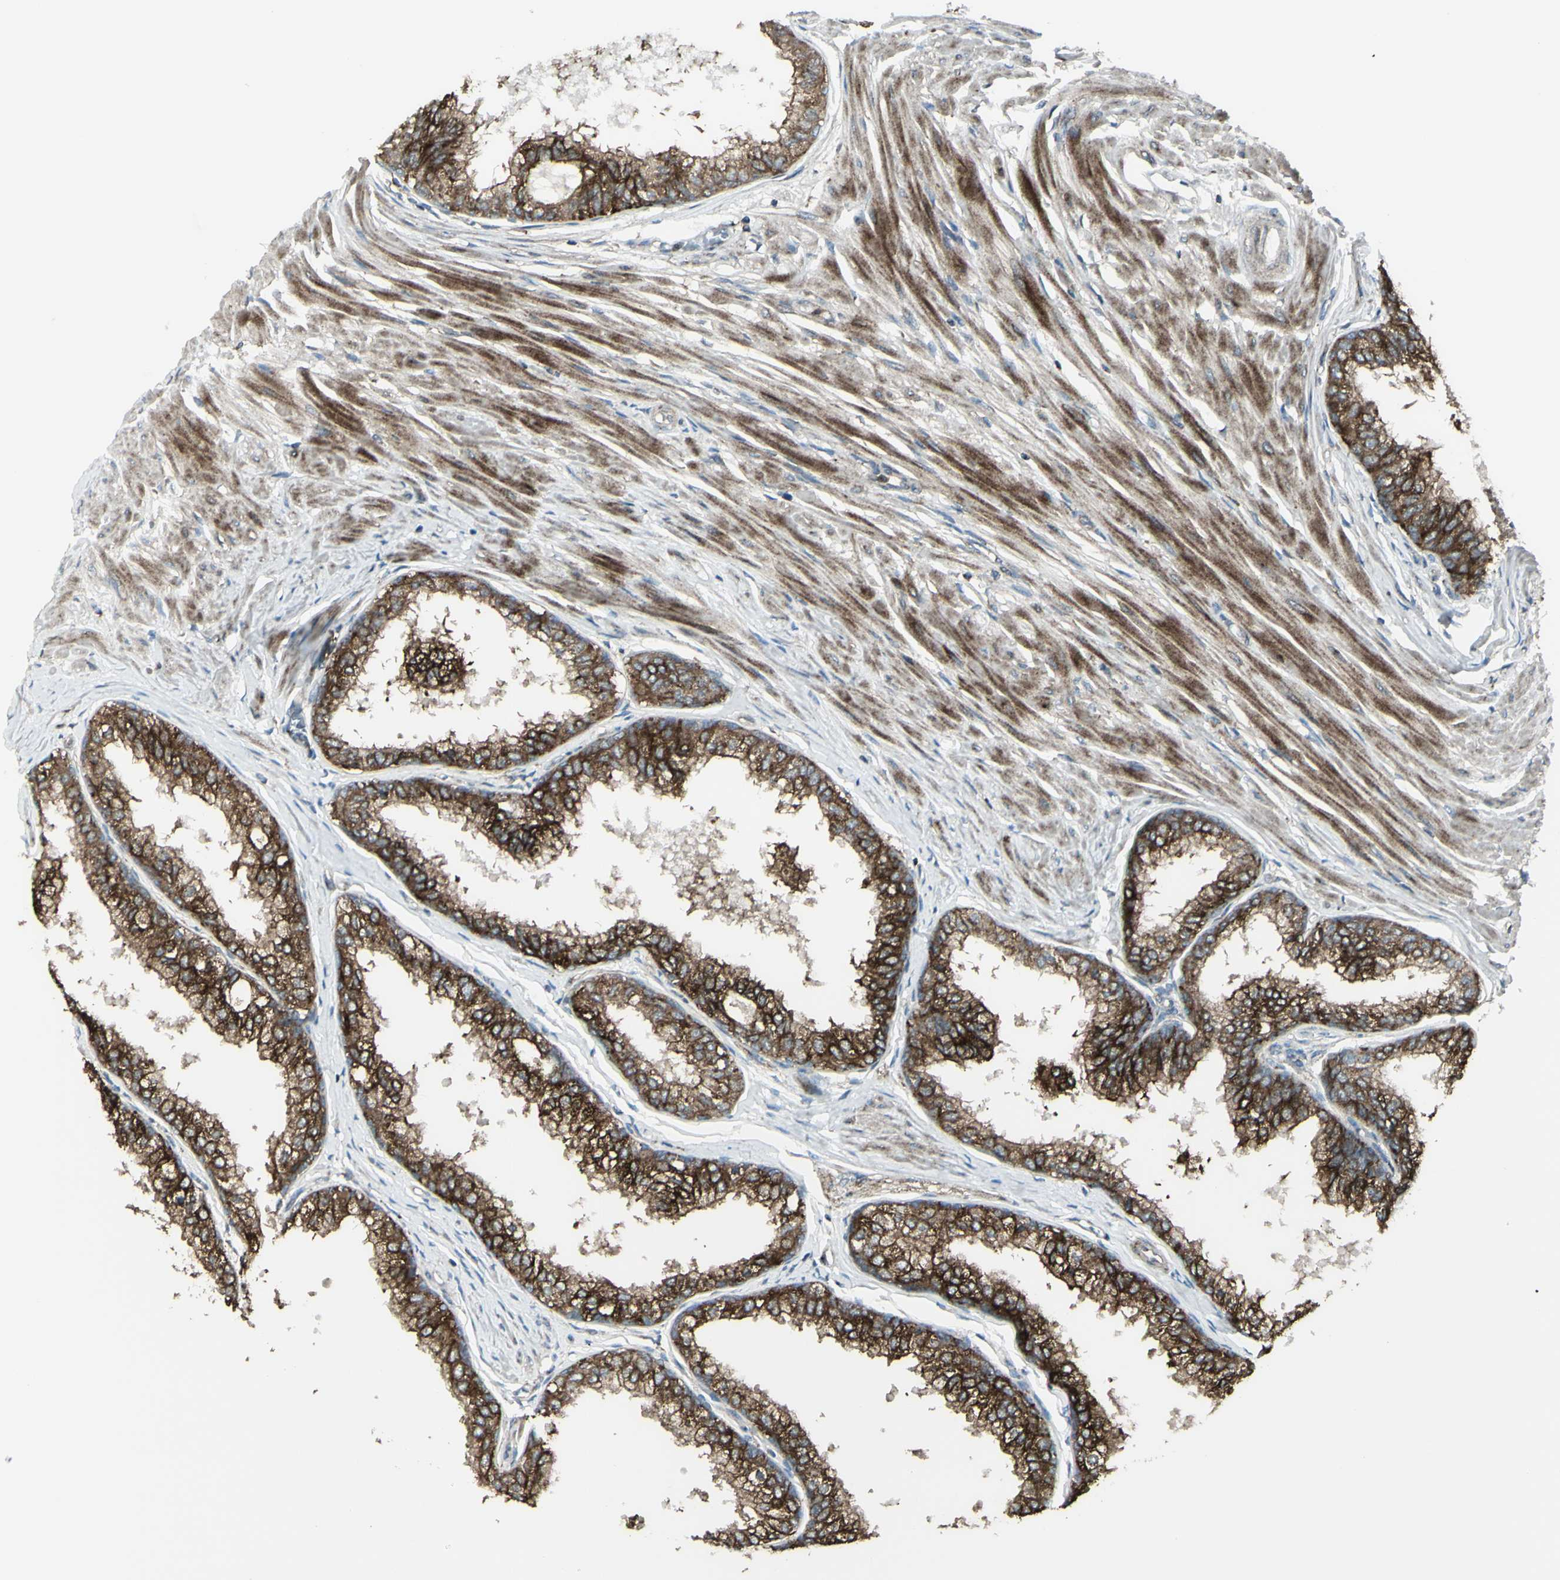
{"staining": {"intensity": "strong", "quantity": ">75%", "location": "cytoplasmic/membranous"}, "tissue": "prostate", "cell_type": "Glandular cells", "image_type": "normal", "snomed": [{"axis": "morphology", "description": "Normal tissue, NOS"}, {"axis": "topography", "description": "Prostate"}, {"axis": "topography", "description": "Seminal veicle"}], "caption": "A high-resolution photomicrograph shows IHC staining of unremarkable prostate, which exhibits strong cytoplasmic/membranous positivity in about >75% of glandular cells.", "gene": "NAPA", "patient": {"sex": "male", "age": 60}}